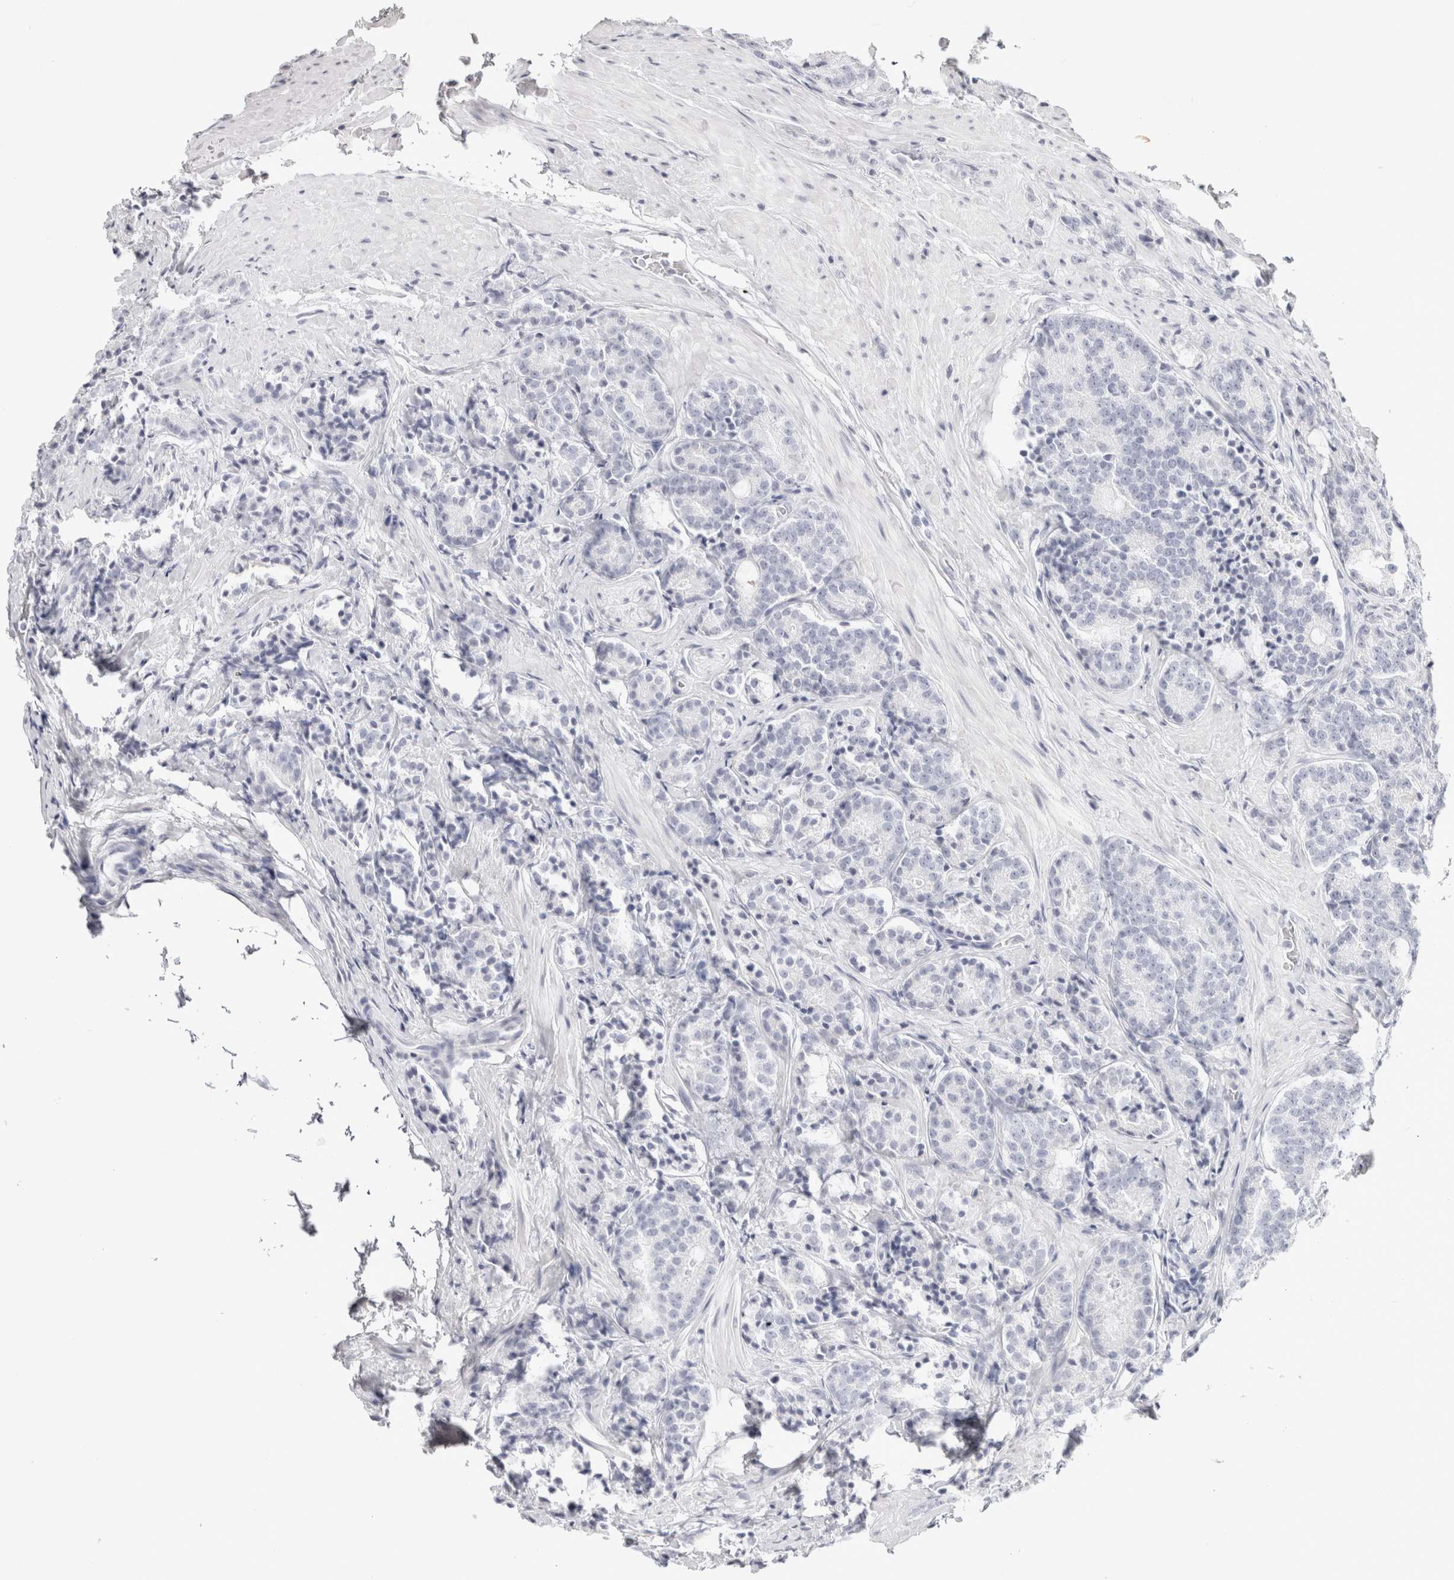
{"staining": {"intensity": "negative", "quantity": "none", "location": "none"}, "tissue": "prostate cancer", "cell_type": "Tumor cells", "image_type": "cancer", "snomed": [{"axis": "morphology", "description": "Adenocarcinoma, High grade"}, {"axis": "topography", "description": "Prostate"}], "caption": "Histopathology image shows no significant protein staining in tumor cells of prostate cancer (adenocarcinoma (high-grade)).", "gene": "GARIN1A", "patient": {"sex": "male", "age": 61}}